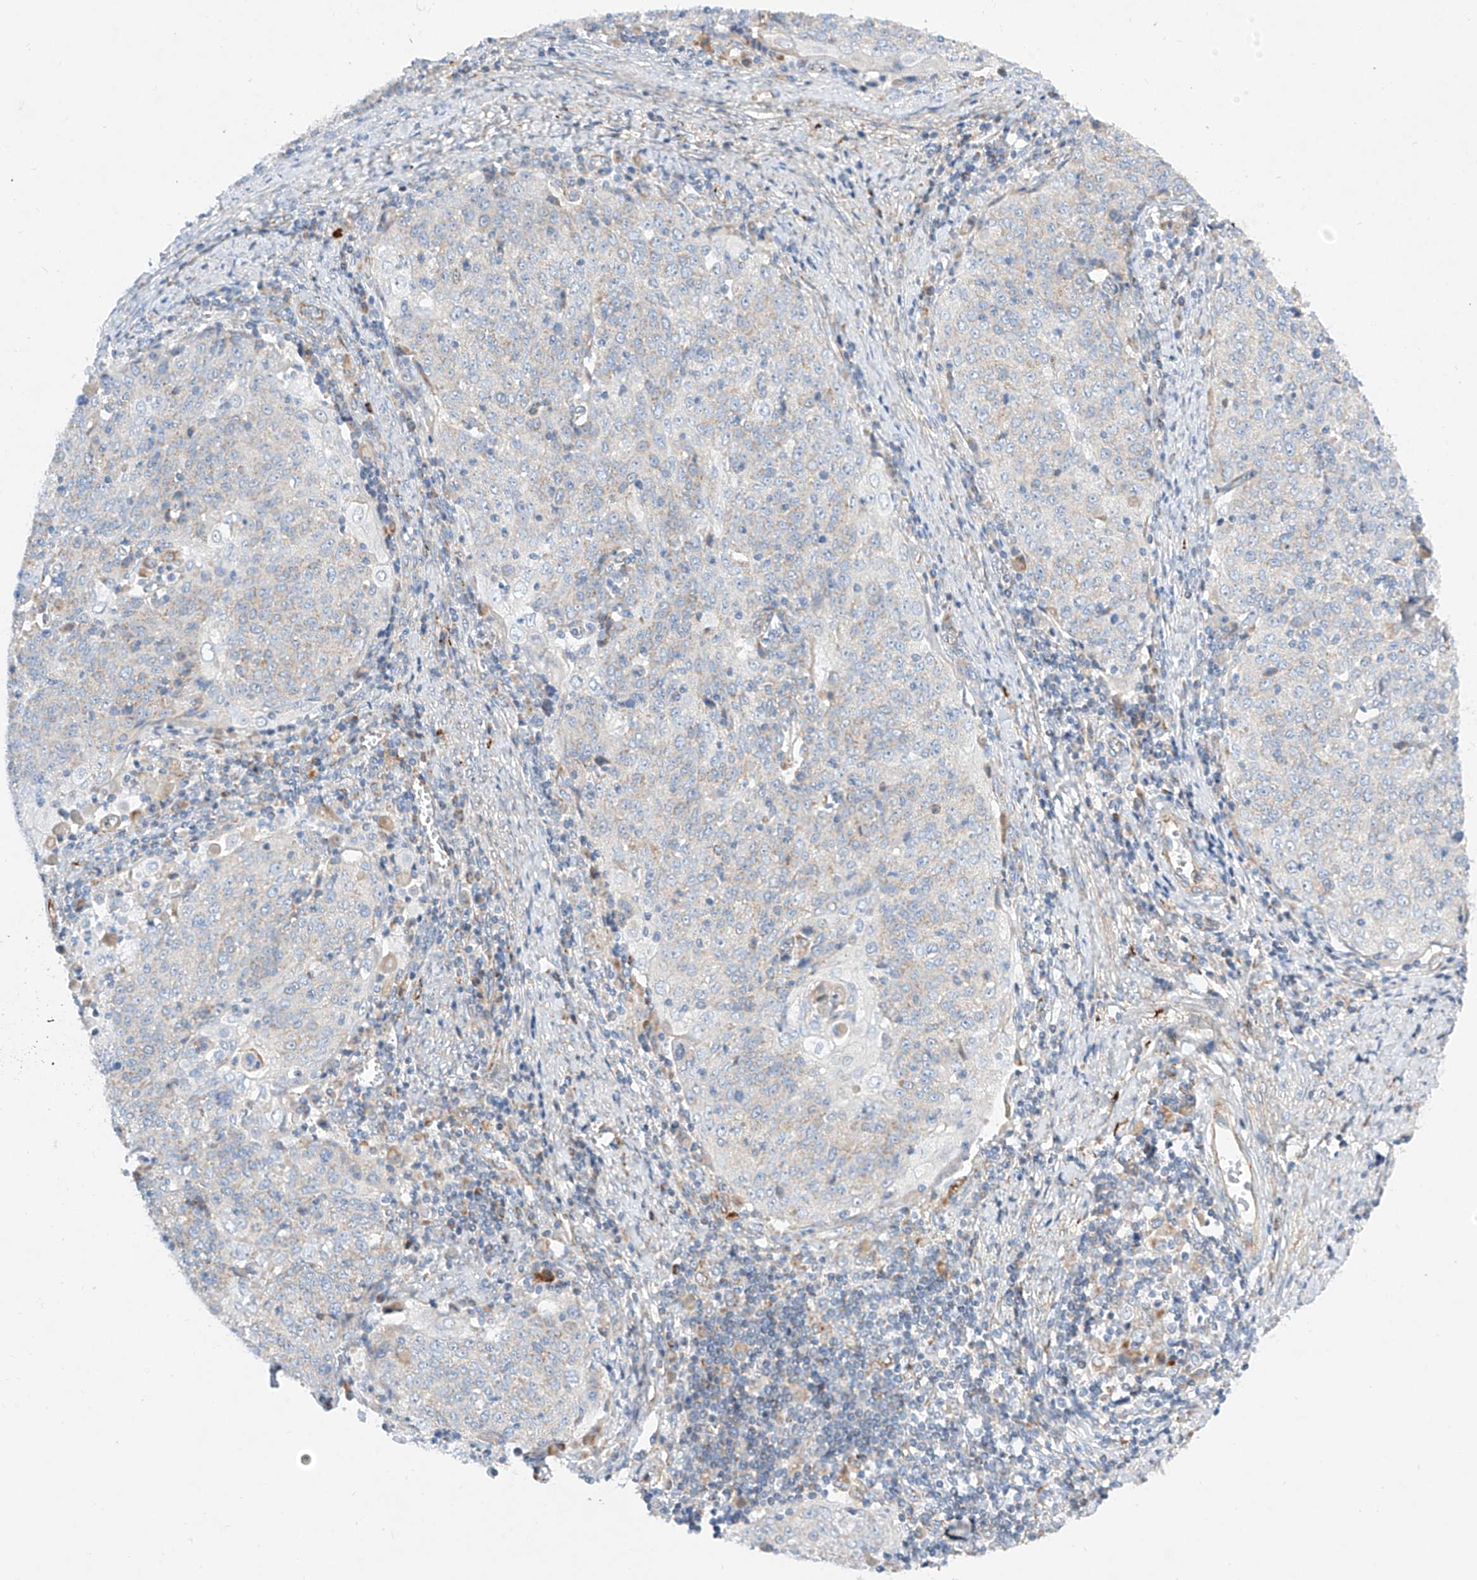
{"staining": {"intensity": "negative", "quantity": "none", "location": "none"}, "tissue": "cervical cancer", "cell_type": "Tumor cells", "image_type": "cancer", "snomed": [{"axis": "morphology", "description": "Squamous cell carcinoma, NOS"}, {"axis": "topography", "description": "Cervix"}], "caption": "DAB (3,3'-diaminobenzidine) immunohistochemical staining of human cervical squamous cell carcinoma displays no significant positivity in tumor cells.", "gene": "CST9", "patient": {"sex": "female", "age": 48}}